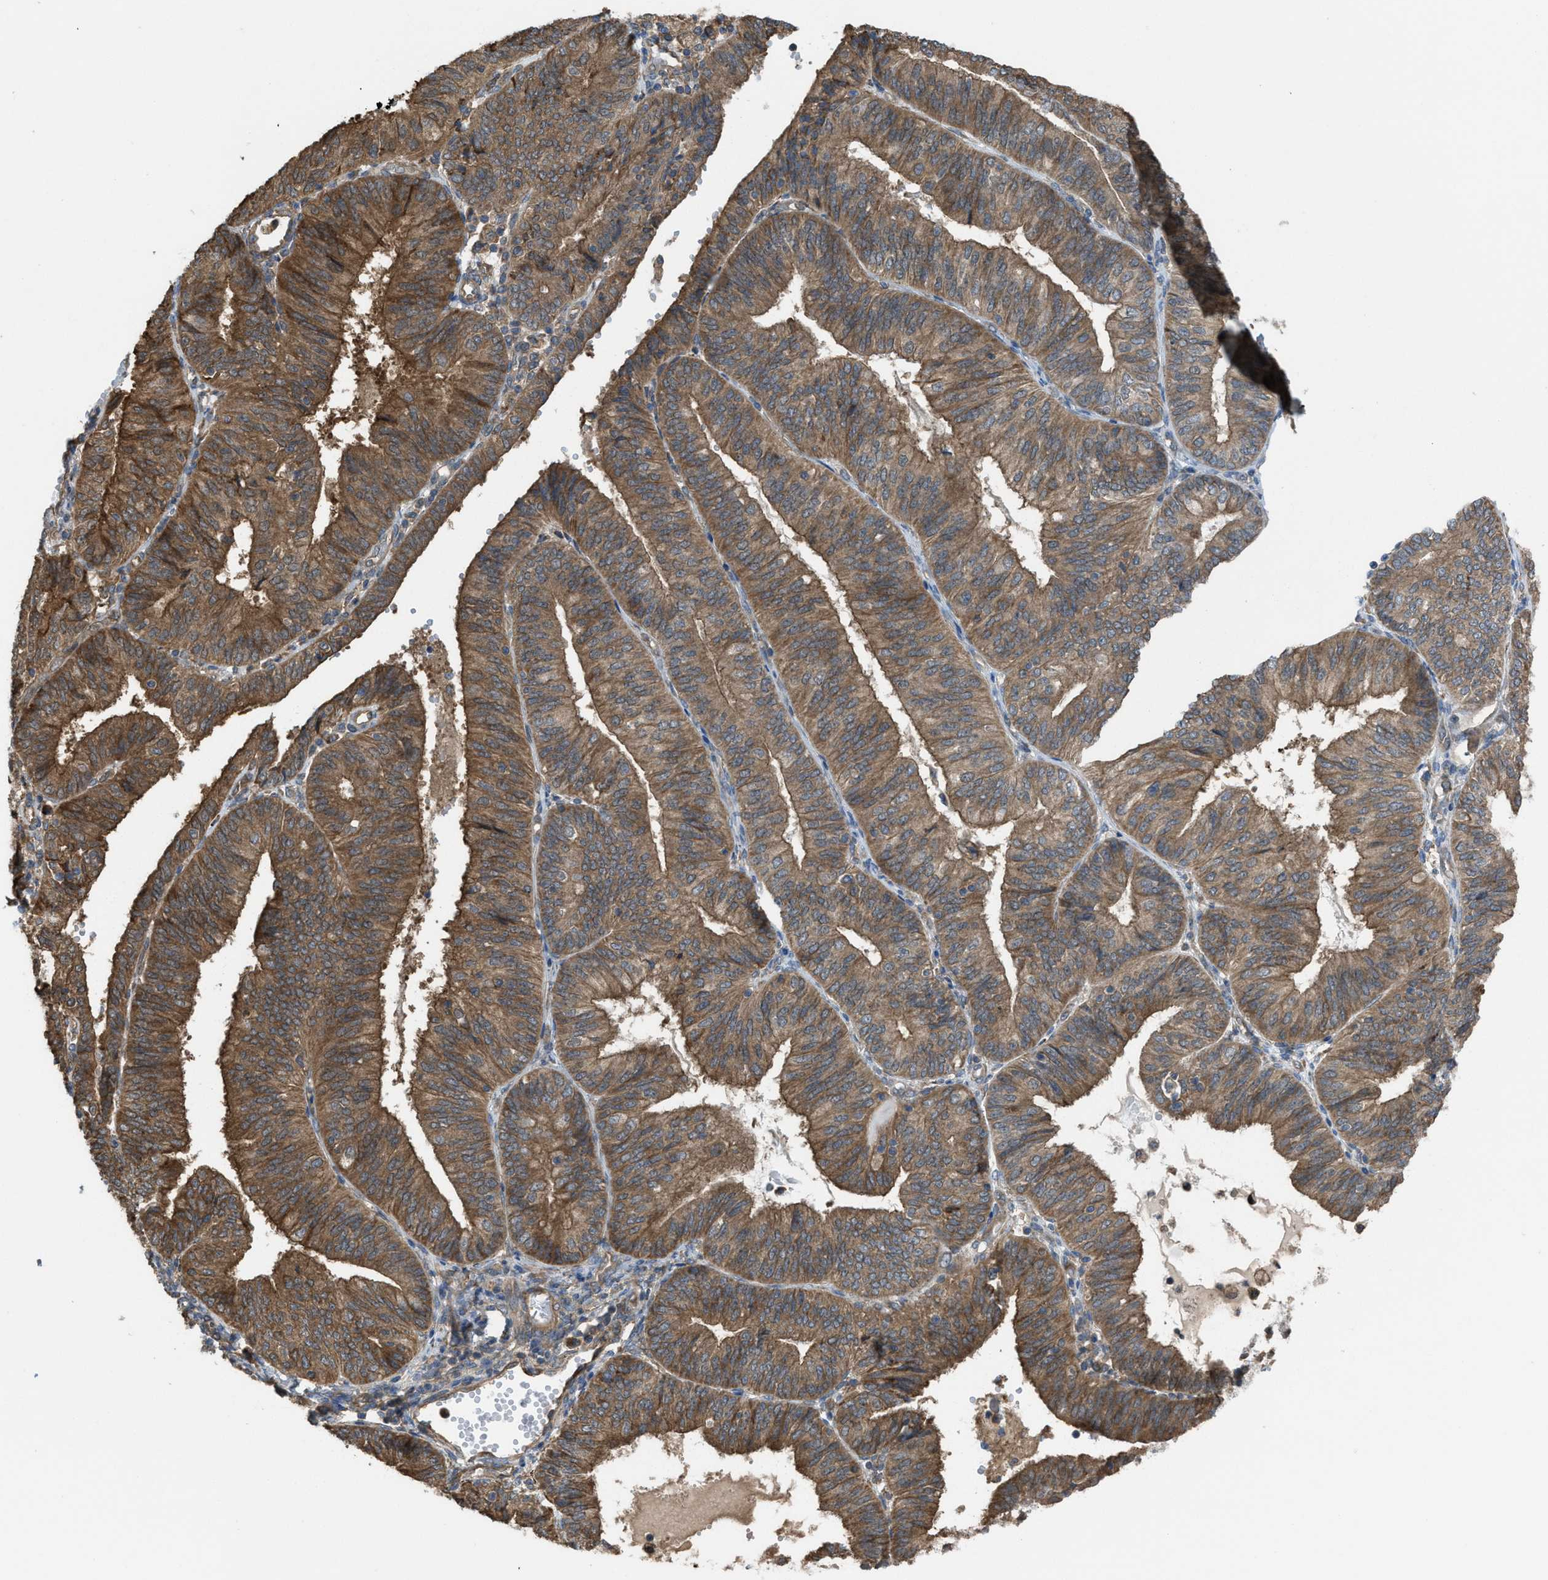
{"staining": {"intensity": "strong", "quantity": ">75%", "location": "cytoplasmic/membranous"}, "tissue": "endometrial cancer", "cell_type": "Tumor cells", "image_type": "cancer", "snomed": [{"axis": "morphology", "description": "Adenocarcinoma, NOS"}, {"axis": "topography", "description": "Endometrium"}], "caption": "This micrograph exhibits IHC staining of adenocarcinoma (endometrial), with high strong cytoplasmic/membranous positivity in approximately >75% of tumor cells.", "gene": "PLAA", "patient": {"sex": "female", "age": 58}}